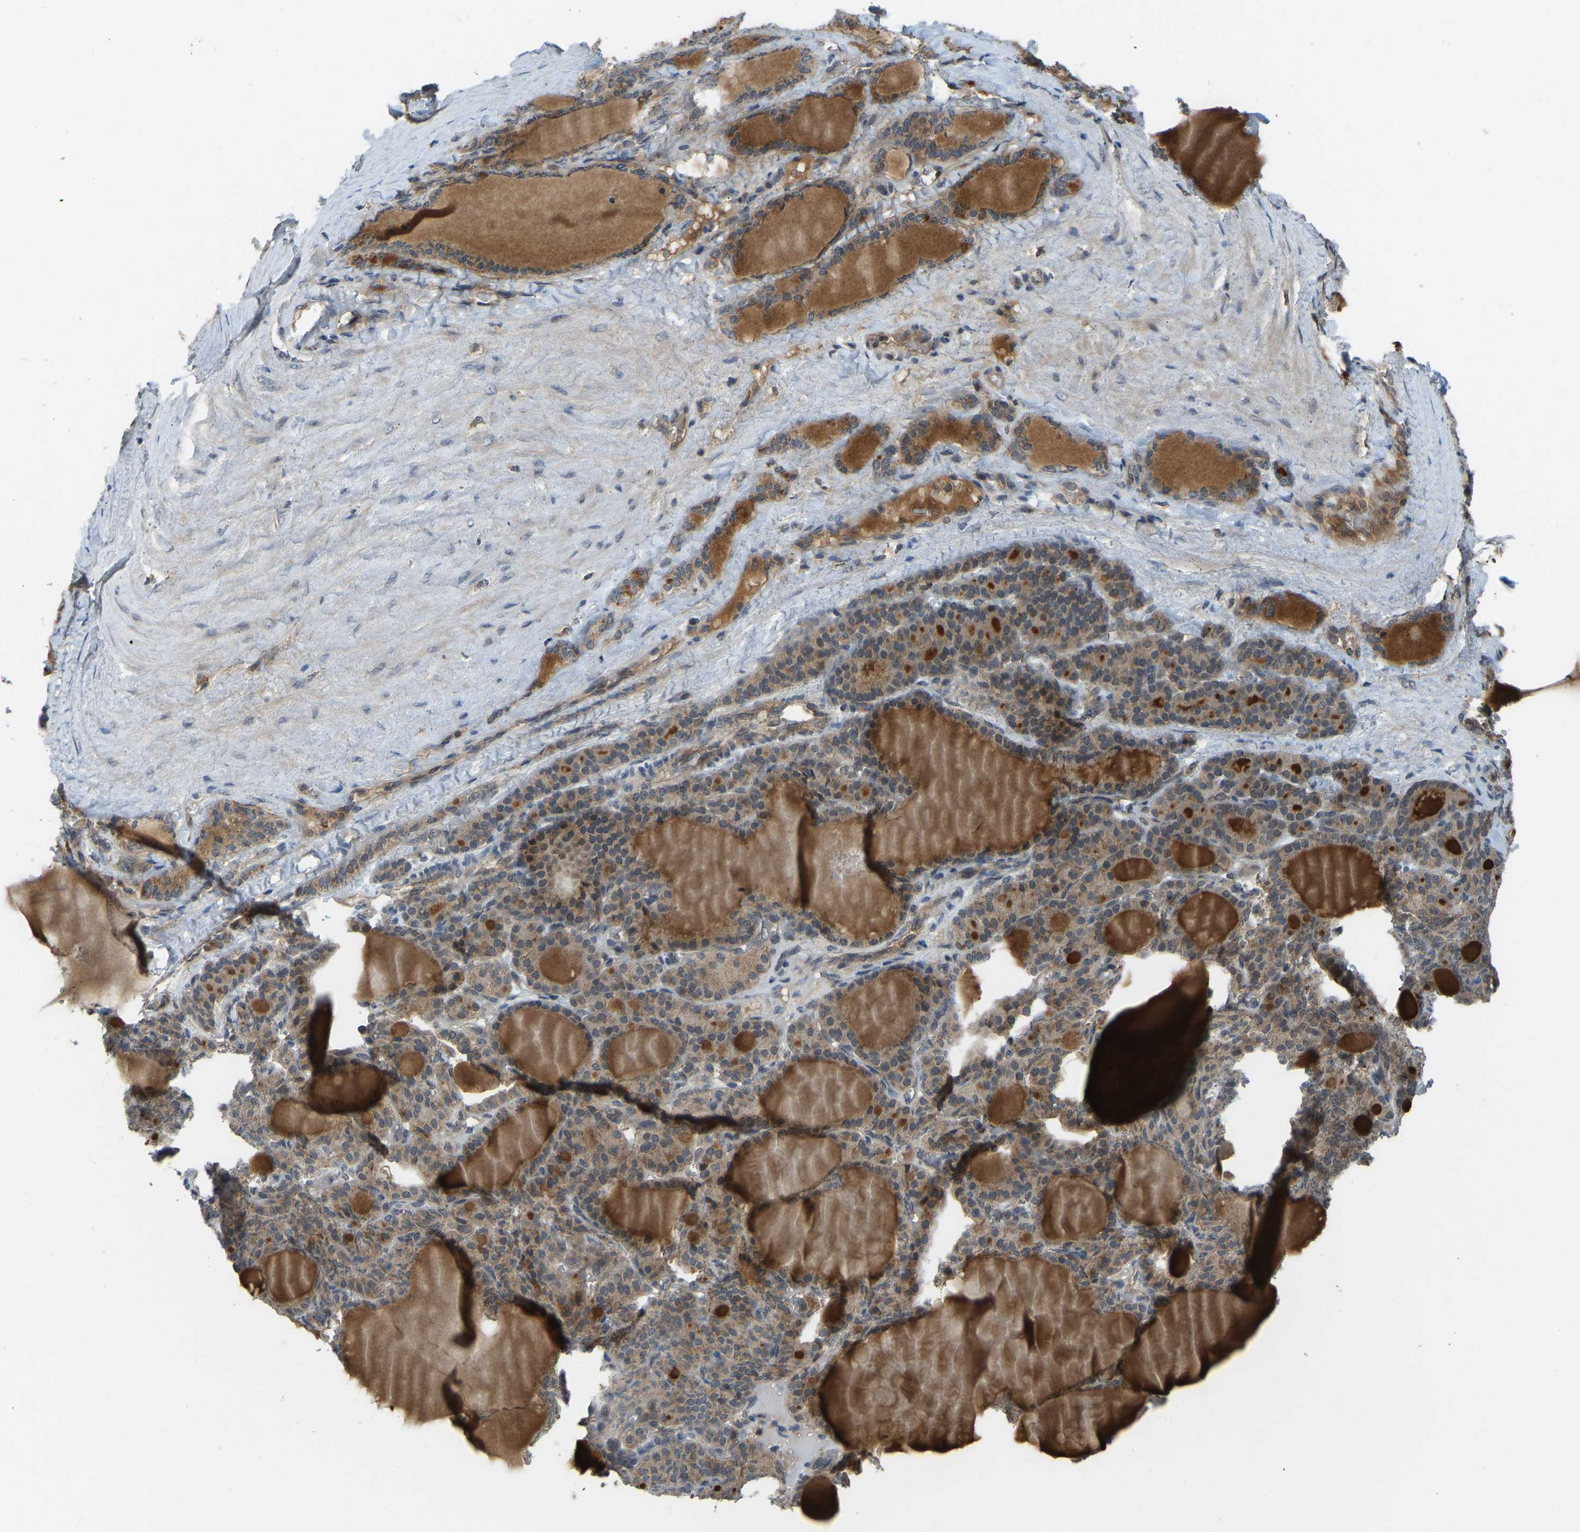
{"staining": {"intensity": "moderate", "quantity": ">75%", "location": "cytoplasmic/membranous"}, "tissue": "thyroid gland", "cell_type": "Glandular cells", "image_type": "normal", "snomed": [{"axis": "morphology", "description": "Normal tissue, NOS"}, {"axis": "topography", "description": "Thyroid gland"}], "caption": "Benign thyroid gland was stained to show a protein in brown. There is medium levels of moderate cytoplasmic/membranous expression in about >75% of glandular cells. Nuclei are stained in blue.", "gene": "ZNF71", "patient": {"sex": "female", "age": 28}}